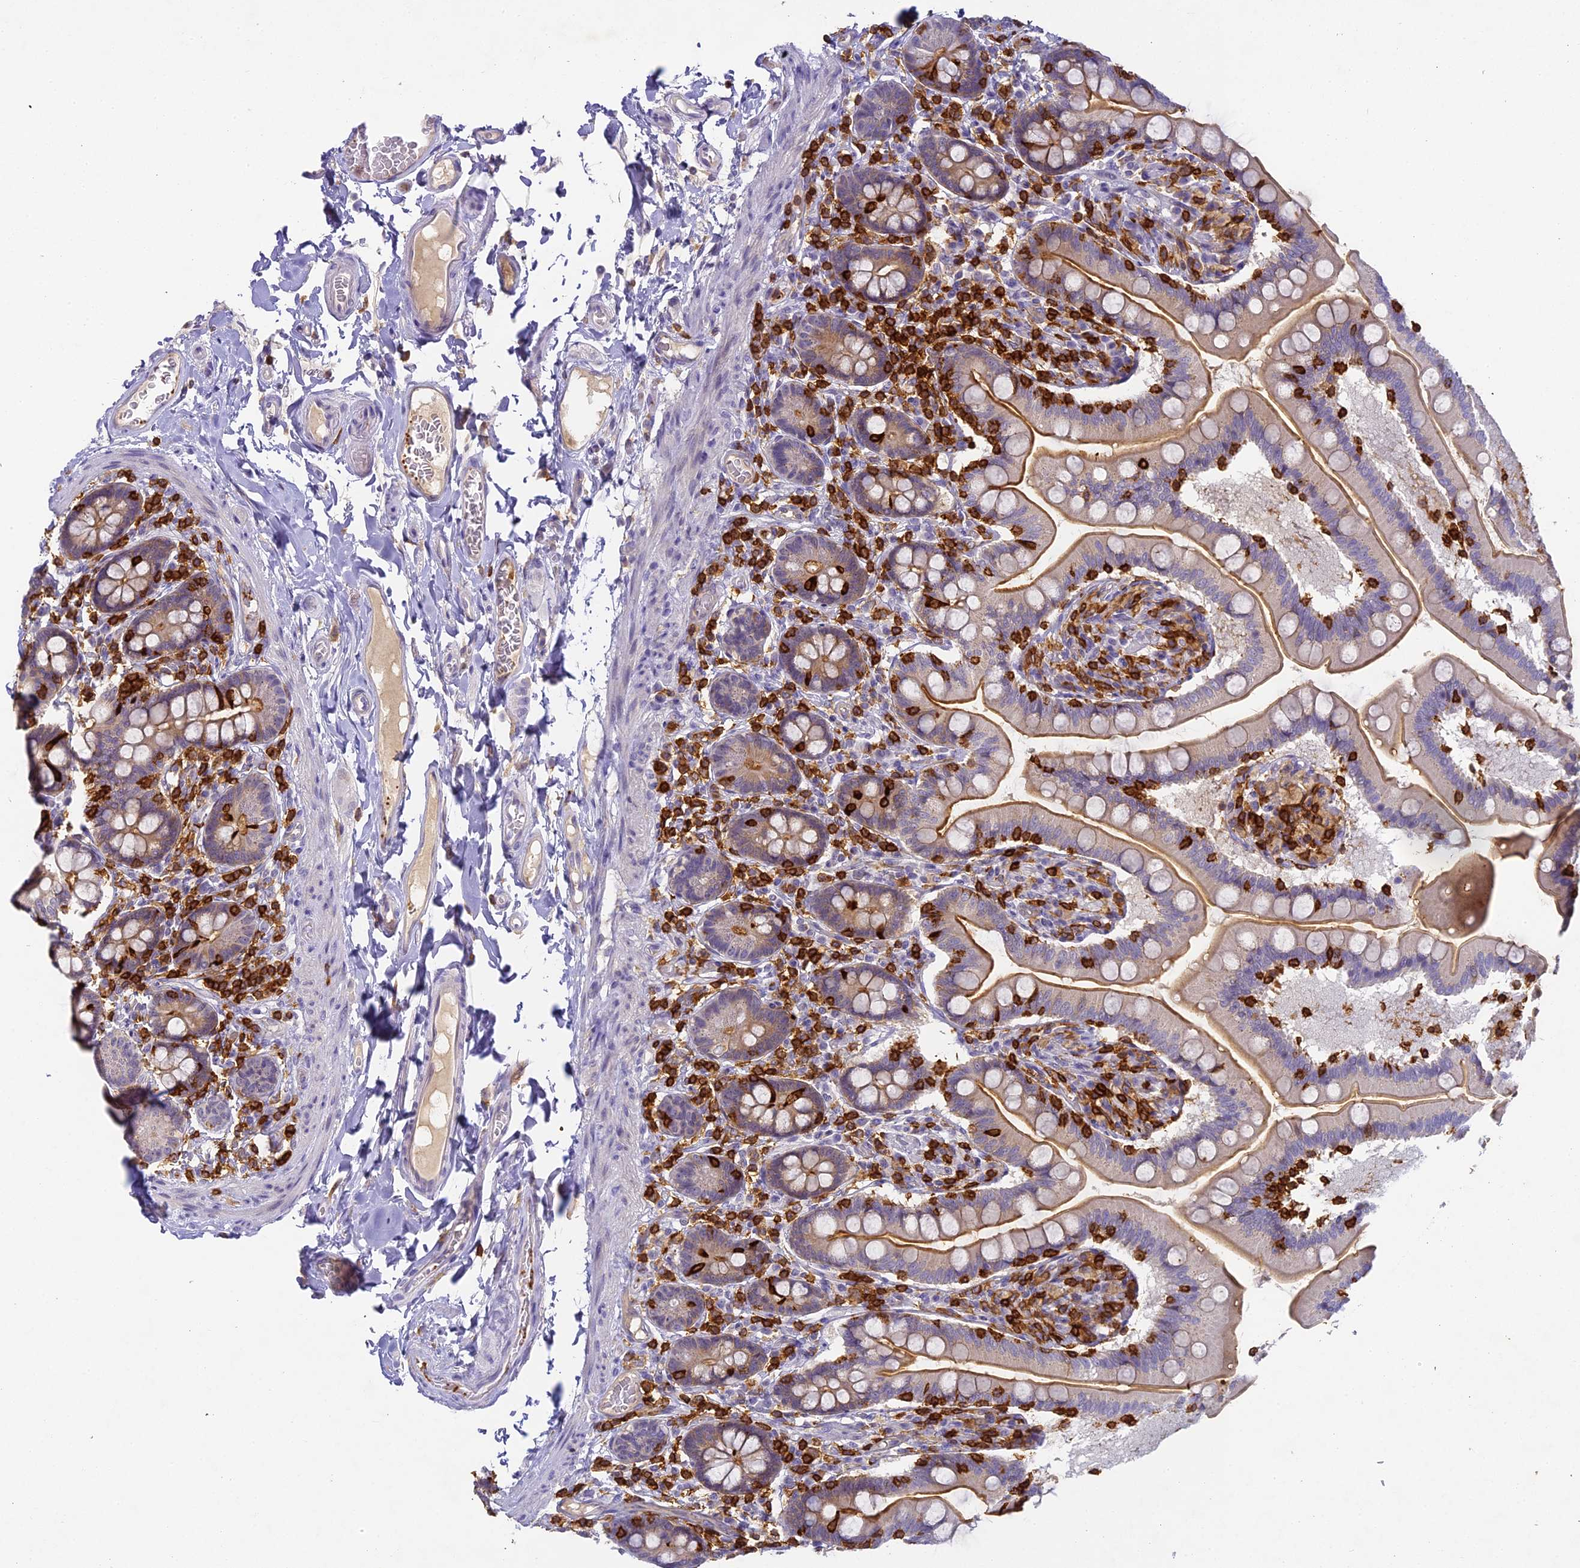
{"staining": {"intensity": "strong", "quantity": ">75%", "location": "cytoplasmic/membranous"}, "tissue": "small intestine", "cell_type": "Glandular cells", "image_type": "normal", "snomed": [{"axis": "morphology", "description": "Normal tissue, NOS"}, {"axis": "topography", "description": "Small intestine"}], "caption": "Brown immunohistochemical staining in unremarkable human small intestine shows strong cytoplasmic/membranous positivity in approximately >75% of glandular cells. Using DAB (3,3'-diaminobenzidine) (brown) and hematoxylin (blue) stains, captured at high magnification using brightfield microscopy.", "gene": "FYB1", "patient": {"sex": "female", "age": 64}}